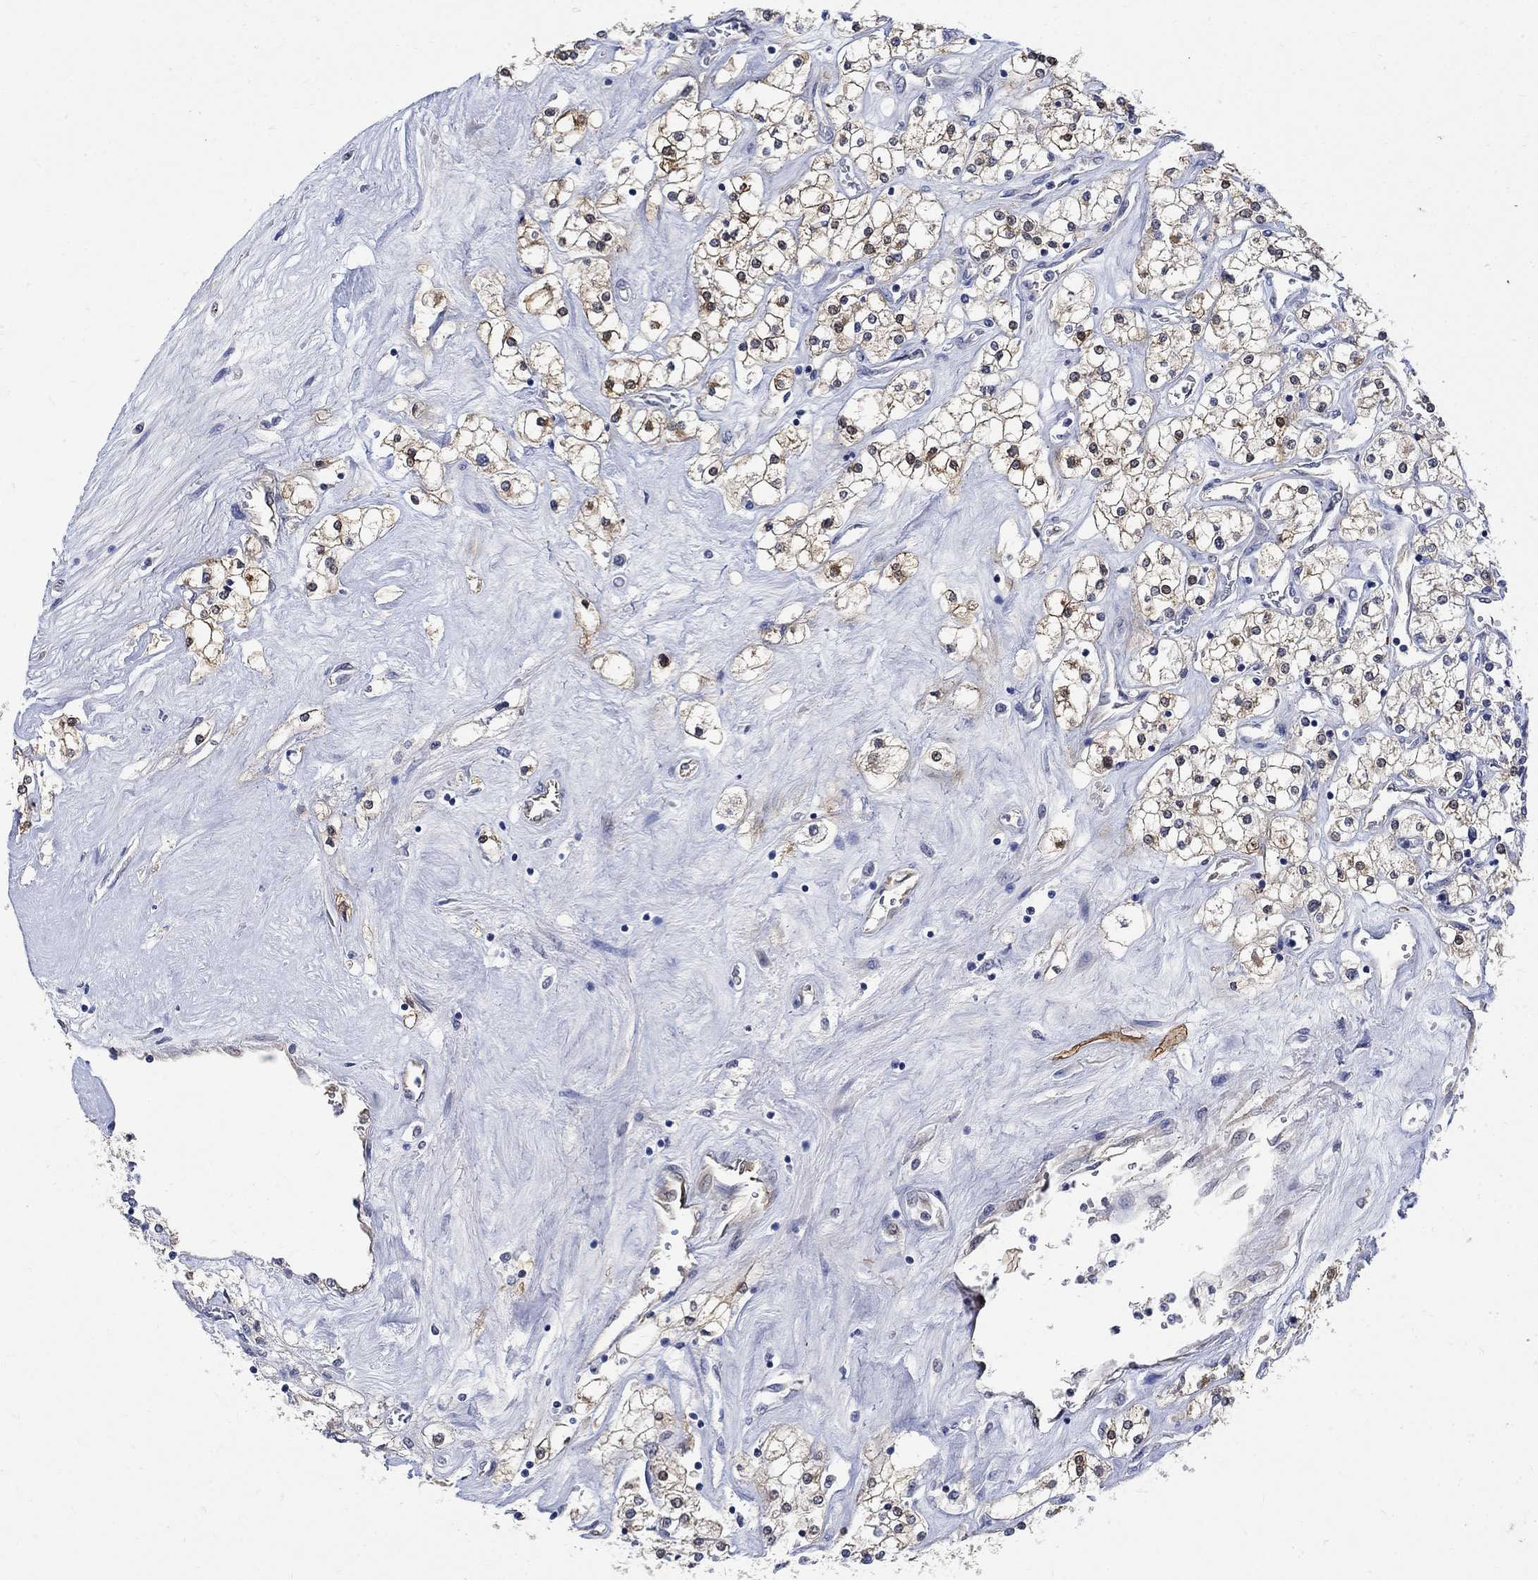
{"staining": {"intensity": "moderate", "quantity": "25%-75%", "location": "cytoplasmic/membranous"}, "tissue": "renal cancer", "cell_type": "Tumor cells", "image_type": "cancer", "snomed": [{"axis": "morphology", "description": "Adenocarcinoma, NOS"}, {"axis": "topography", "description": "Kidney"}], "caption": "Brown immunohistochemical staining in human adenocarcinoma (renal) exhibits moderate cytoplasmic/membranous staining in about 25%-75% of tumor cells.", "gene": "TGM2", "patient": {"sex": "male", "age": 80}}